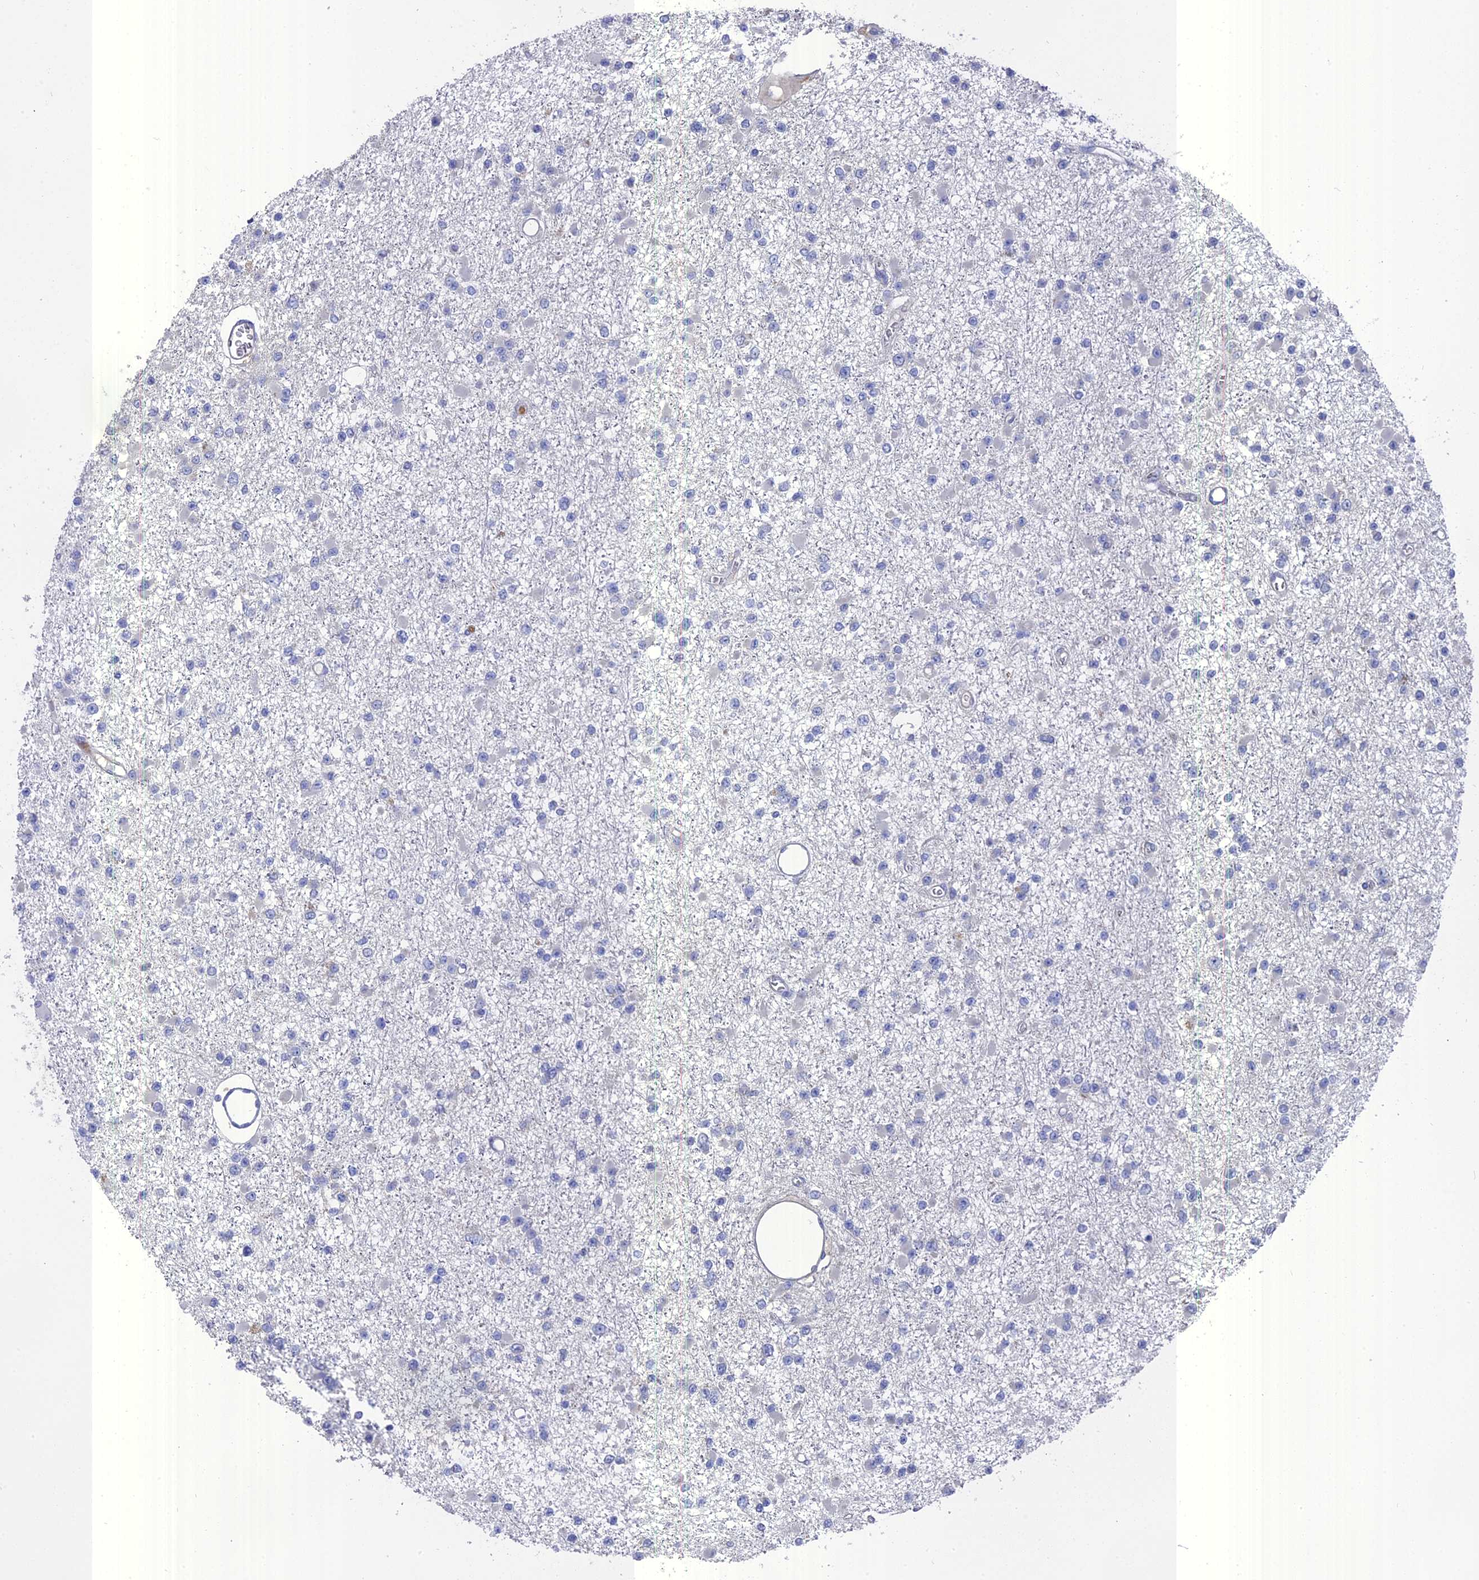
{"staining": {"intensity": "negative", "quantity": "none", "location": "none"}, "tissue": "glioma", "cell_type": "Tumor cells", "image_type": "cancer", "snomed": [{"axis": "morphology", "description": "Glioma, malignant, Low grade"}, {"axis": "topography", "description": "Brain"}], "caption": "Human glioma stained for a protein using IHC displays no expression in tumor cells.", "gene": "NCF4", "patient": {"sex": "female", "age": 22}}